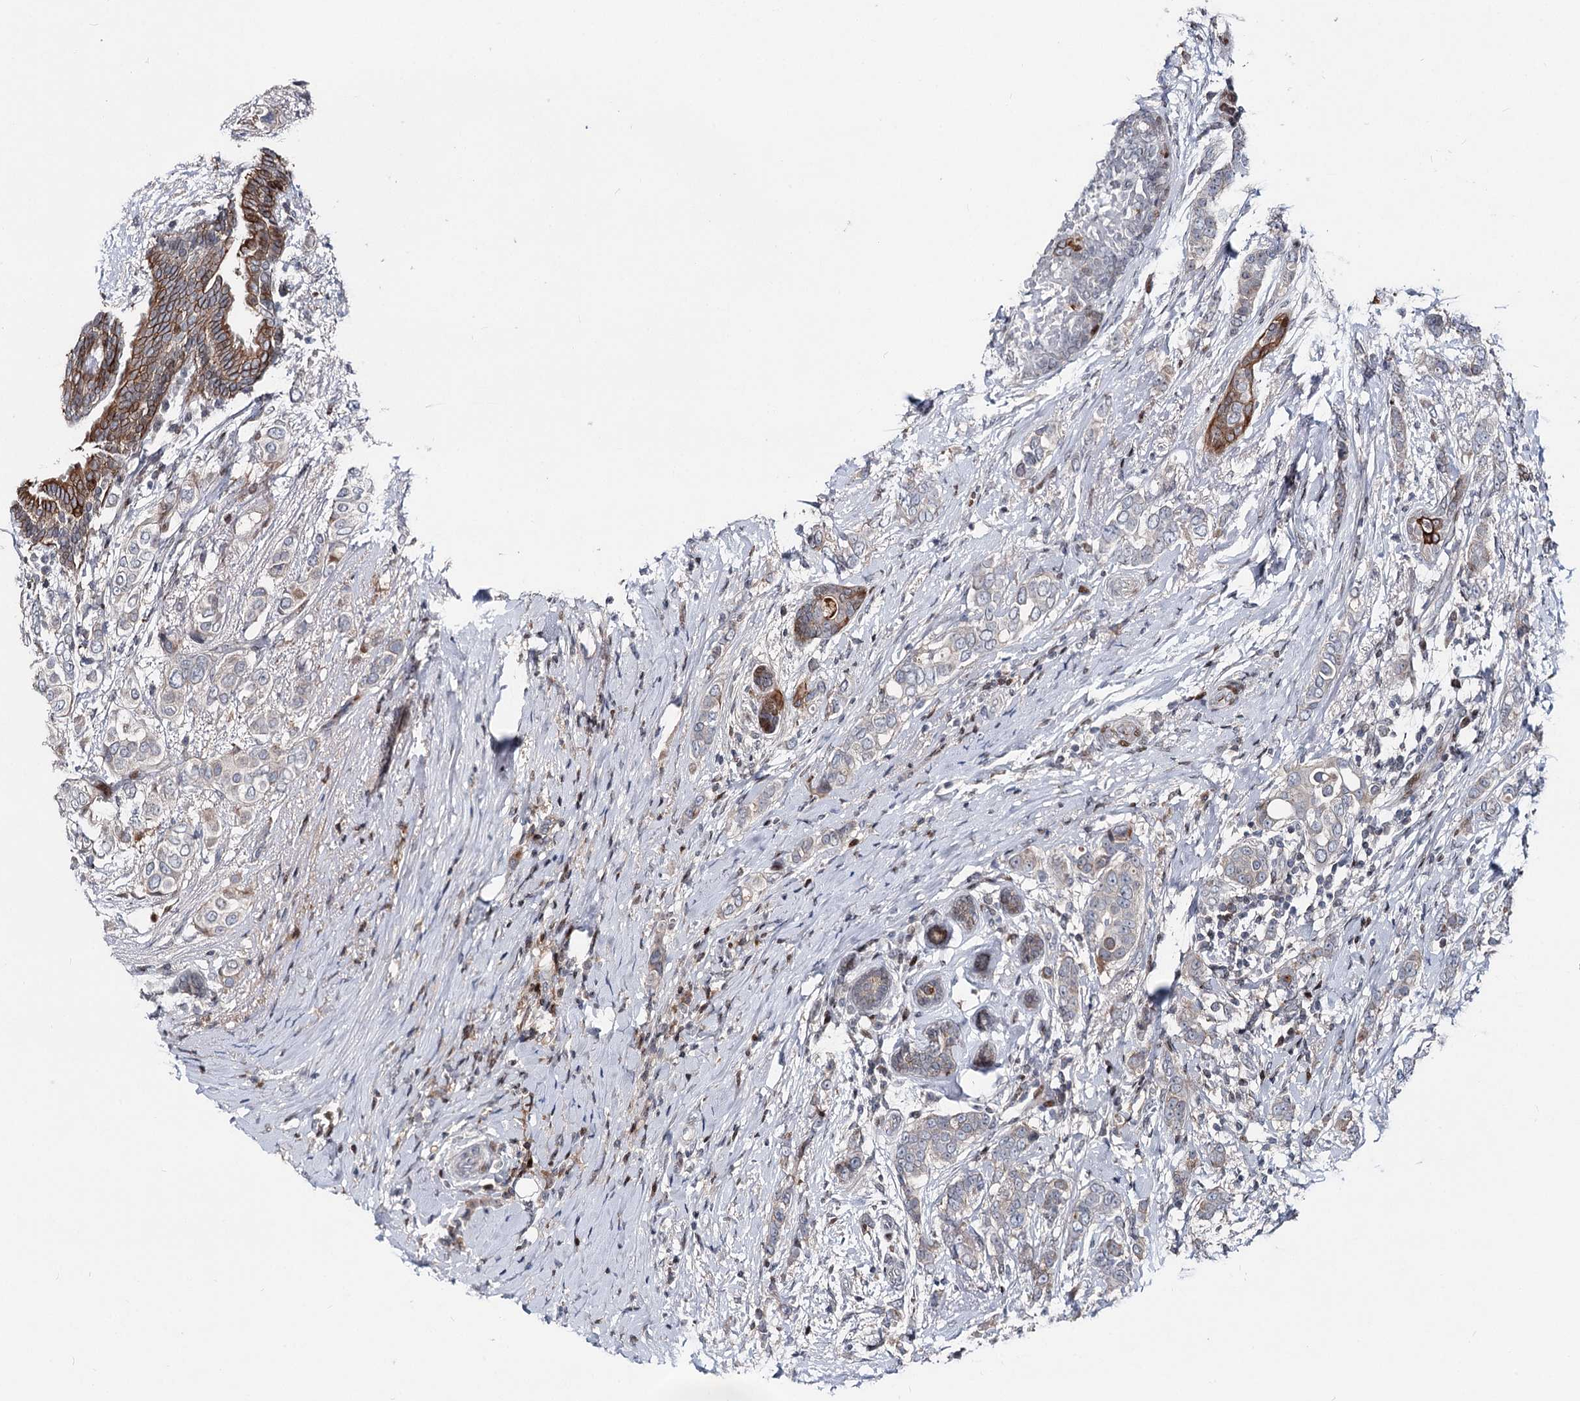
{"staining": {"intensity": "negative", "quantity": "none", "location": "none"}, "tissue": "breast cancer", "cell_type": "Tumor cells", "image_type": "cancer", "snomed": [{"axis": "morphology", "description": "Lobular carcinoma"}, {"axis": "topography", "description": "Breast"}], "caption": "Tumor cells are negative for brown protein staining in breast cancer.", "gene": "ITFG2", "patient": {"sex": "female", "age": 51}}